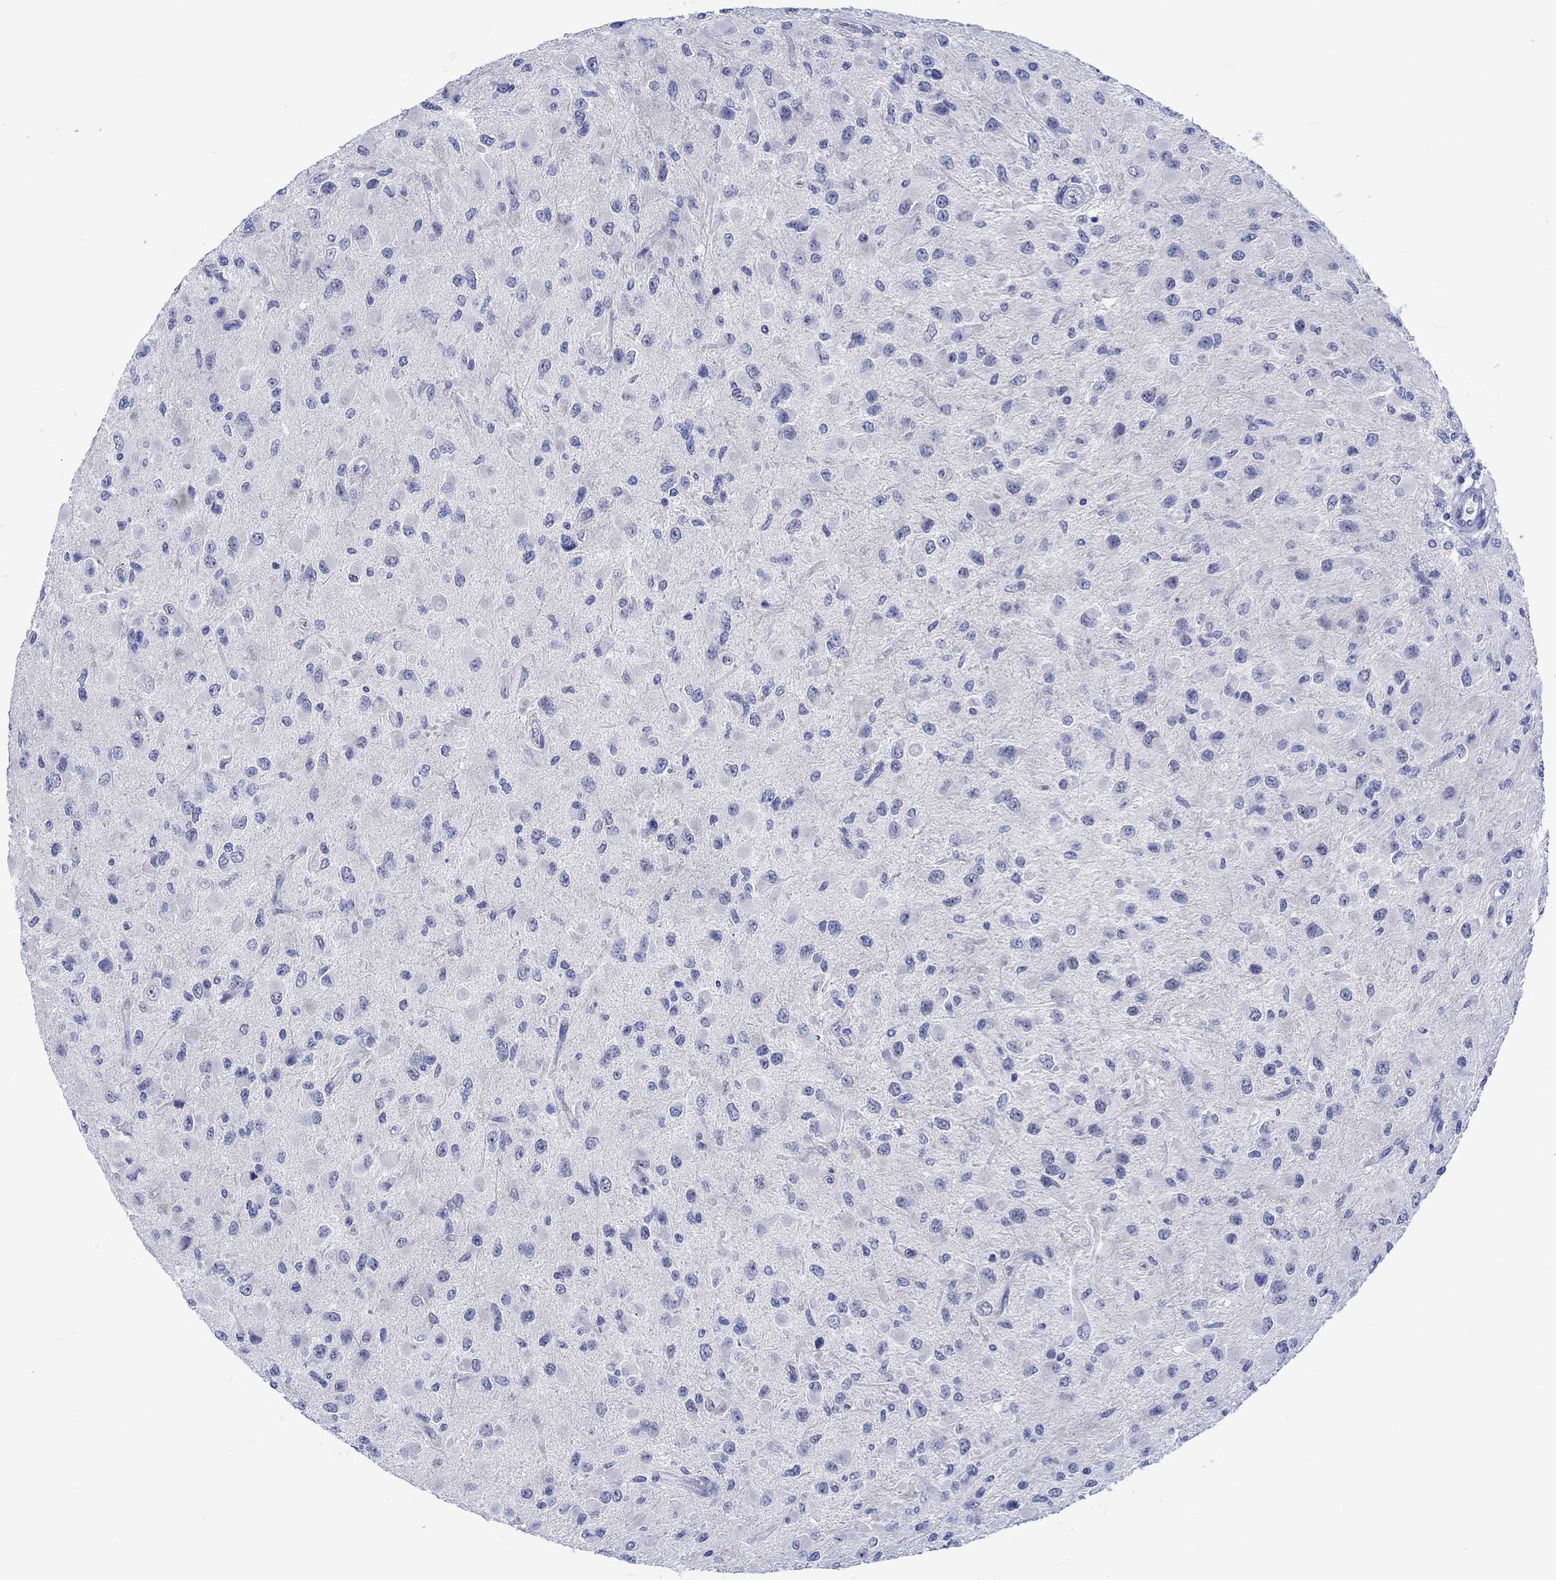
{"staining": {"intensity": "negative", "quantity": "none", "location": "none"}, "tissue": "glioma", "cell_type": "Tumor cells", "image_type": "cancer", "snomed": [{"axis": "morphology", "description": "Glioma, malignant, High grade"}, {"axis": "topography", "description": "Cerebral cortex"}], "caption": "A histopathology image of human glioma is negative for staining in tumor cells. The staining is performed using DAB brown chromogen with nuclei counter-stained in using hematoxylin.", "gene": "KLHL33", "patient": {"sex": "male", "age": 35}}